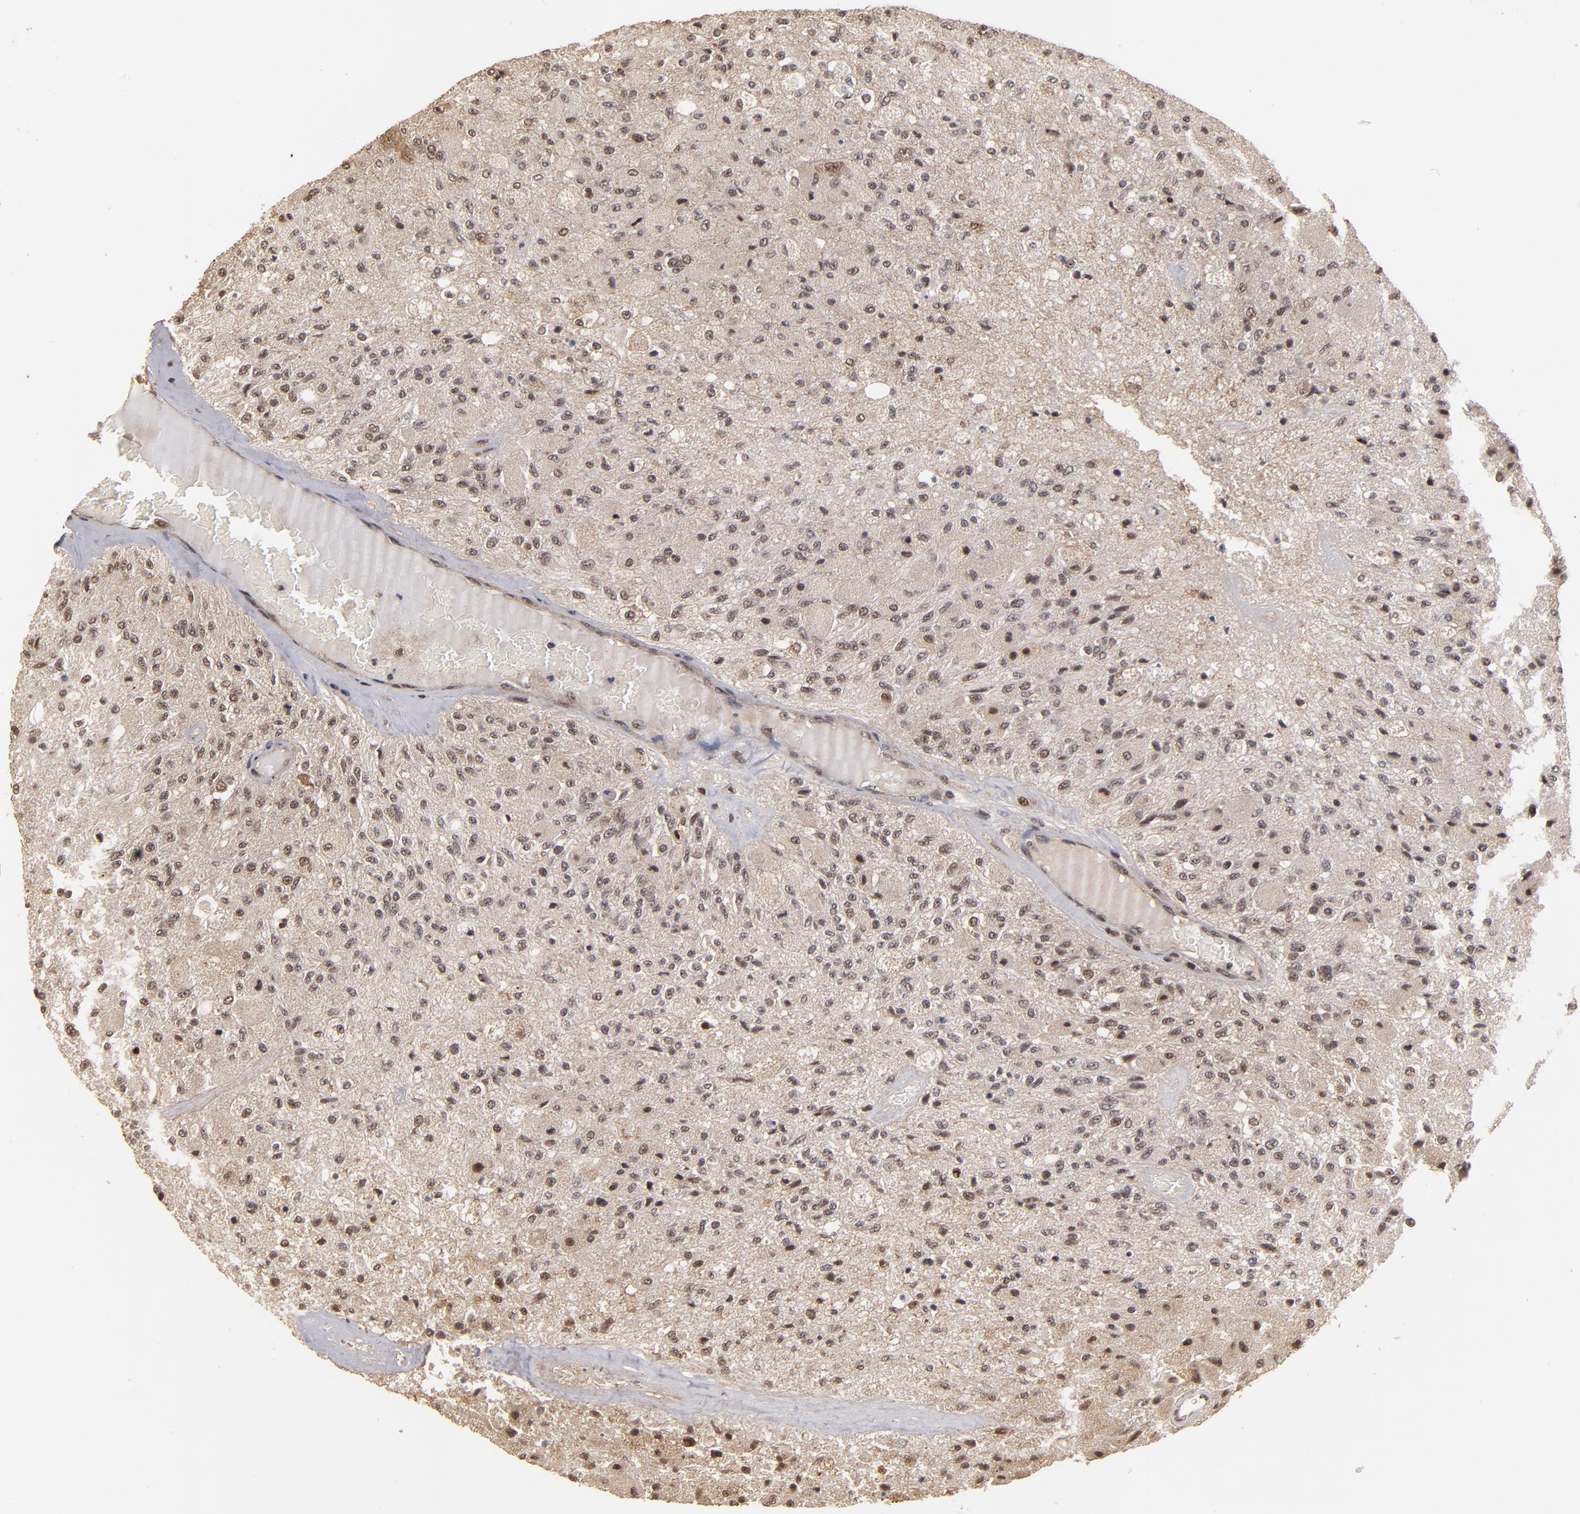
{"staining": {"intensity": "moderate", "quantity": "25%-75%", "location": "nuclear"}, "tissue": "glioma", "cell_type": "Tumor cells", "image_type": "cancer", "snomed": [{"axis": "morphology", "description": "Normal tissue, NOS"}, {"axis": "morphology", "description": "Glioma, malignant, High grade"}, {"axis": "topography", "description": "Cerebral cortex"}], "caption": "Protein expression analysis of human malignant glioma (high-grade) reveals moderate nuclear positivity in about 25%-75% of tumor cells. (Stains: DAB in brown, nuclei in blue, Microscopy: brightfield microscopy at high magnification).", "gene": "SNW1", "patient": {"sex": "male", "age": 77}}